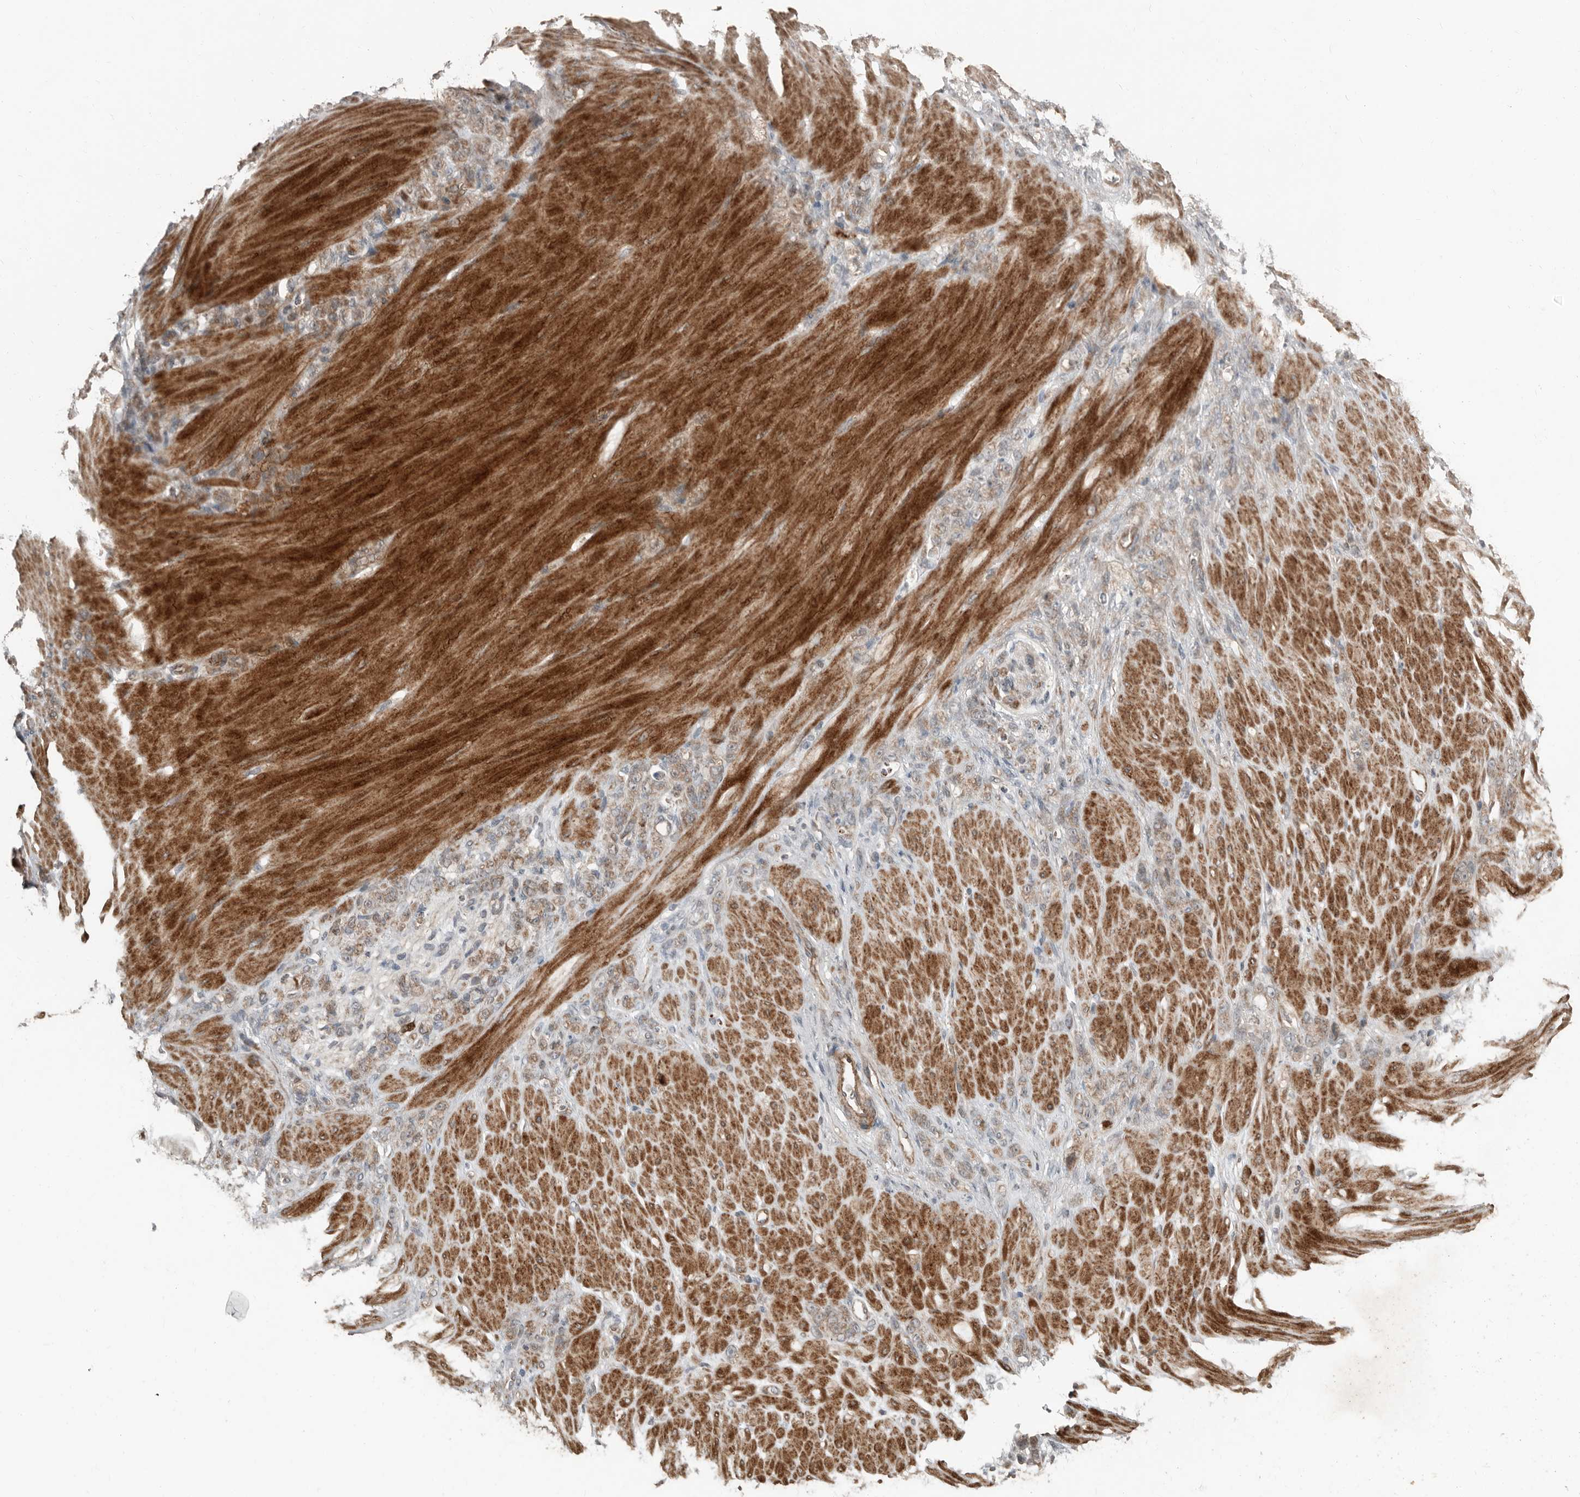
{"staining": {"intensity": "weak", "quantity": ">75%", "location": "cytoplasmic/membranous"}, "tissue": "stomach cancer", "cell_type": "Tumor cells", "image_type": "cancer", "snomed": [{"axis": "morphology", "description": "Normal tissue, NOS"}, {"axis": "morphology", "description": "Adenocarcinoma, NOS"}, {"axis": "topography", "description": "Stomach"}], "caption": "Stomach cancer (adenocarcinoma) stained for a protein exhibits weak cytoplasmic/membranous positivity in tumor cells.", "gene": "SLC6A7", "patient": {"sex": "male", "age": 82}}